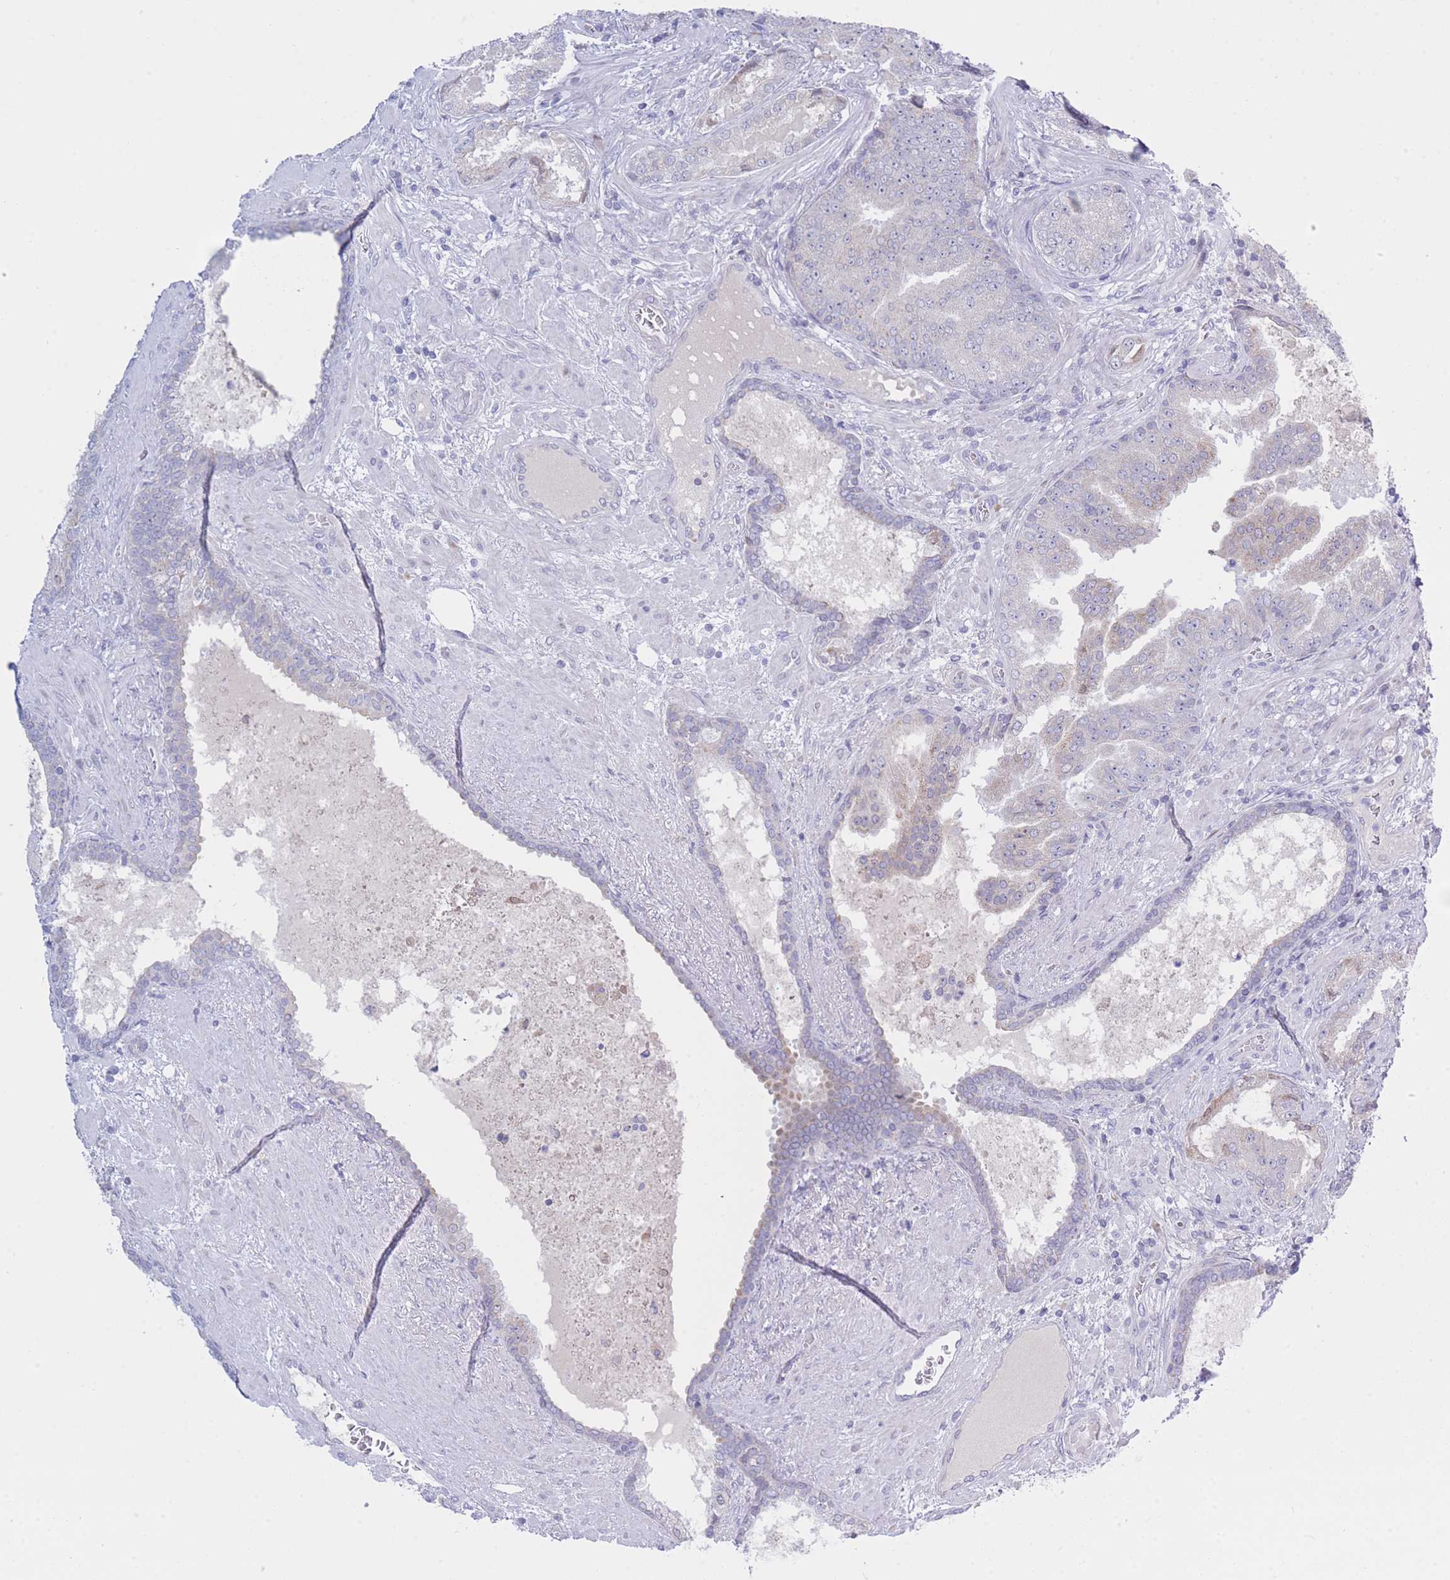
{"staining": {"intensity": "negative", "quantity": "none", "location": "none"}, "tissue": "prostate cancer", "cell_type": "Tumor cells", "image_type": "cancer", "snomed": [{"axis": "morphology", "description": "Adenocarcinoma, High grade"}, {"axis": "topography", "description": "Prostate"}], "caption": "High-grade adenocarcinoma (prostate) stained for a protein using immunohistochemistry (IHC) reveals no expression tumor cells.", "gene": "NANP", "patient": {"sex": "male", "age": 68}}